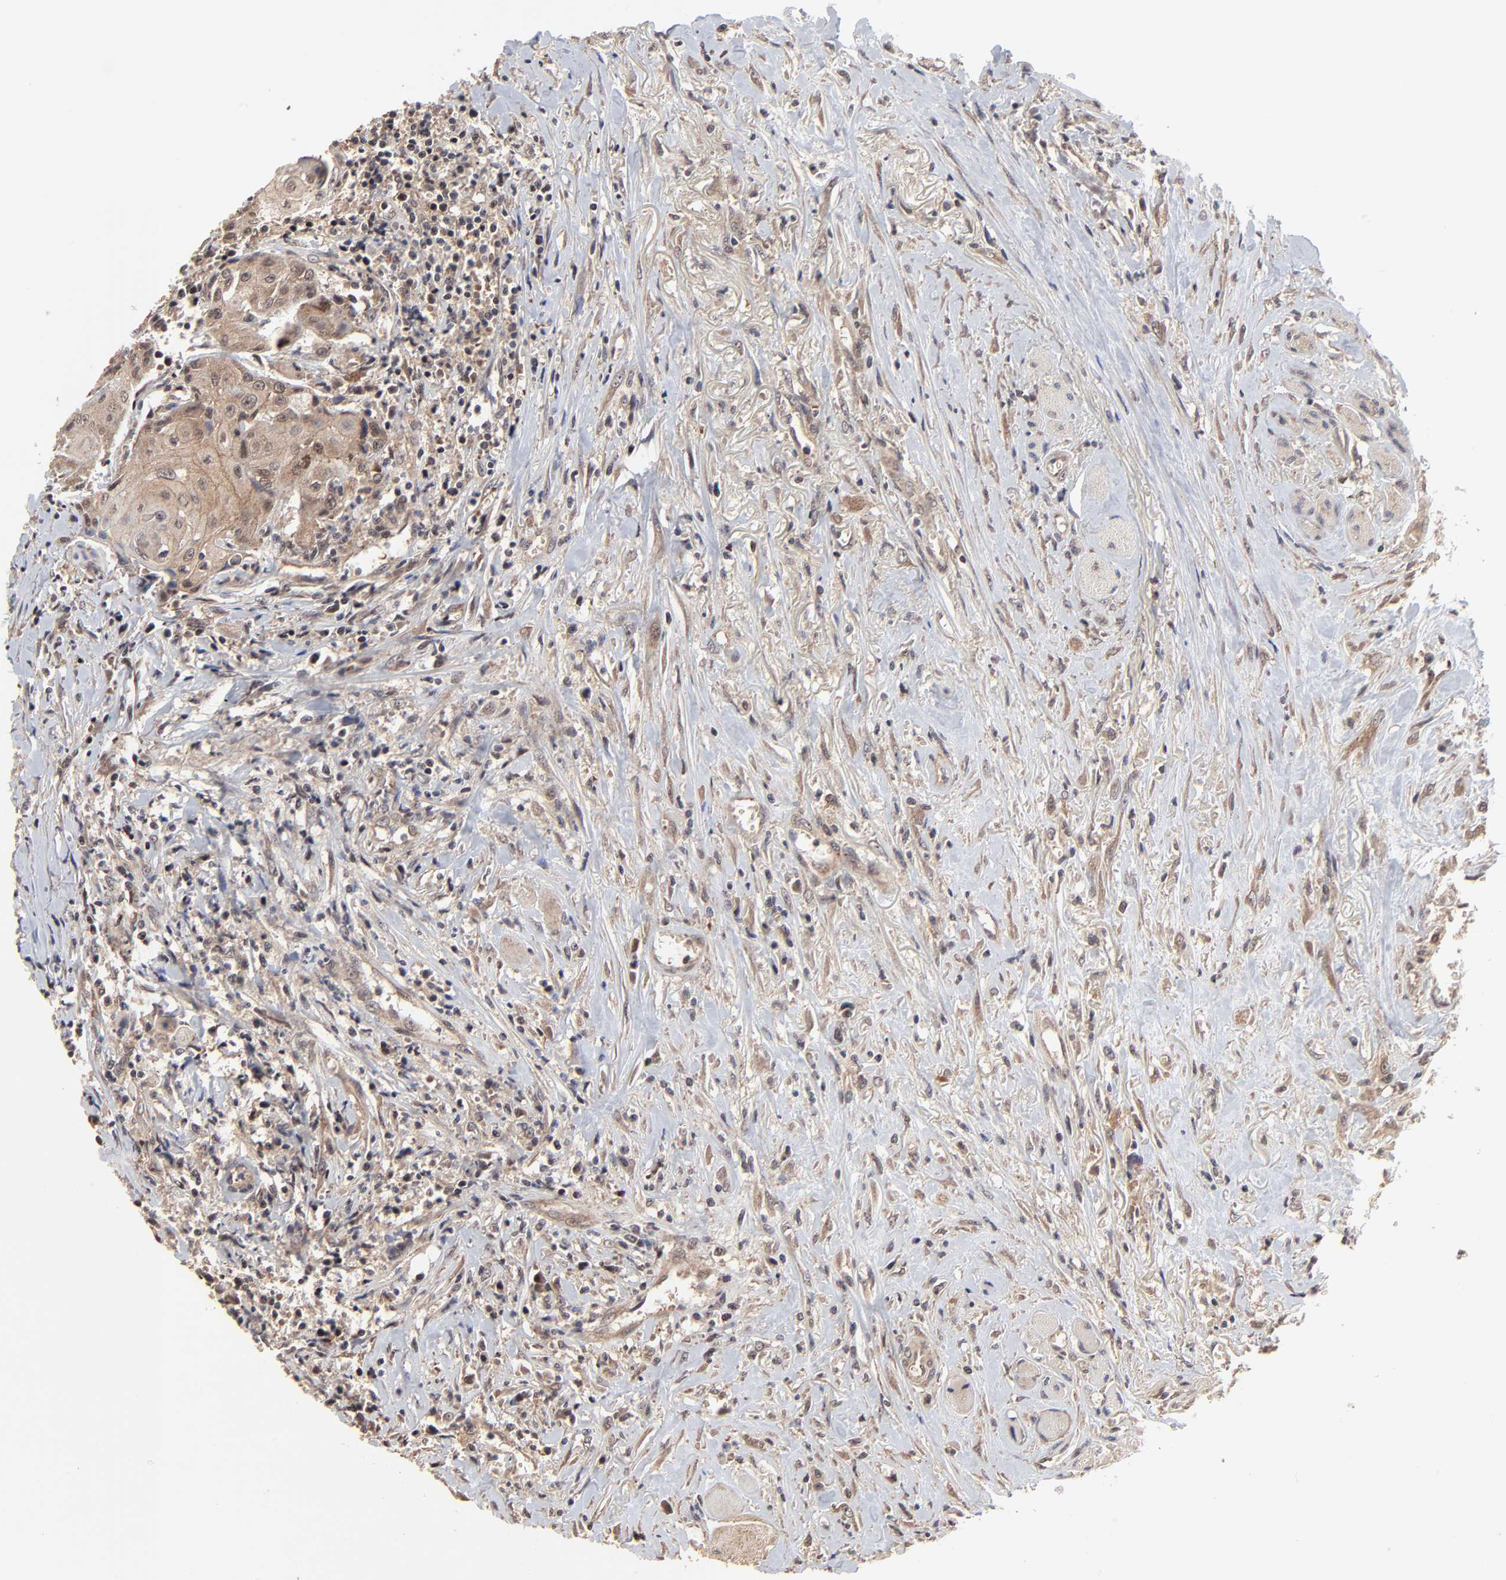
{"staining": {"intensity": "moderate", "quantity": ">75%", "location": "cytoplasmic/membranous"}, "tissue": "head and neck cancer", "cell_type": "Tumor cells", "image_type": "cancer", "snomed": [{"axis": "morphology", "description": "Squamous cell carcinoma, NOS"}, {"axis": "topography", "description": "Oral tissue"}, {"axis": "topography", "description": "Head-Neck"}], "caption": "Moderate cytoplasmic/membranous positivity is identified in approximately >75% of tumor cells in head and neck squamous cell carcinoma.", "gene": "FRMD8", "patient": {"sex": "female", "age": 82}}